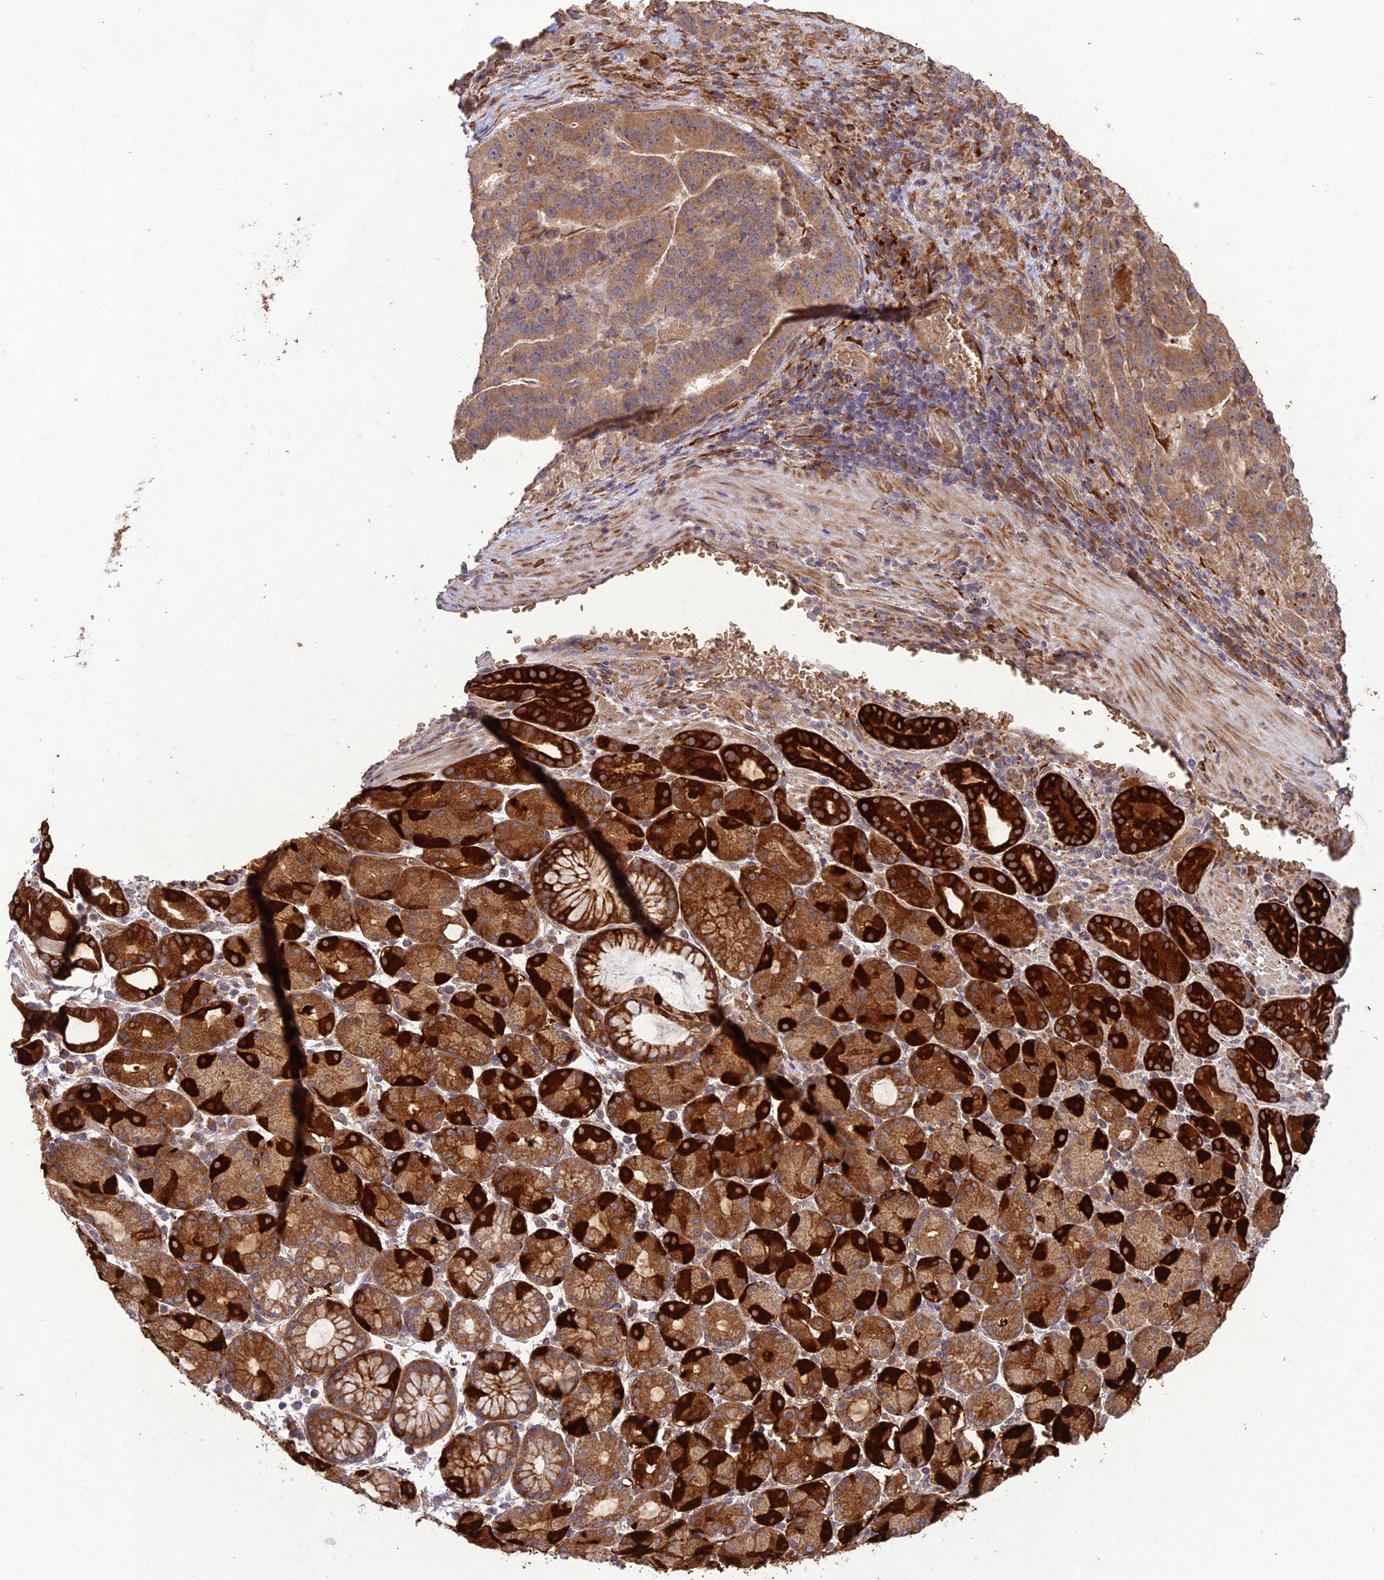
{"staining": {"intensity": "moderate", "quantity": ">75%", "location": "cytoplasmic/membranous"}, "tissue": "stomach cancer", "cell_type": "Tumor cells", "image_type": "cancer", "snomed": [{"axis": "morphology", "description": "Adenocarcinoma, NOS"}, {"axis": "topography", "description": "Stomach"}], "caption": "This is an image of immunohistochemistry (IHC) staining of stomach cancer (adenocarcinoma), which shows moderate positivity in the cytoplasmic/membranous of tumor cells.", "gene": "PPP1R11", "patient": {"sex": "male", "age": 48}}